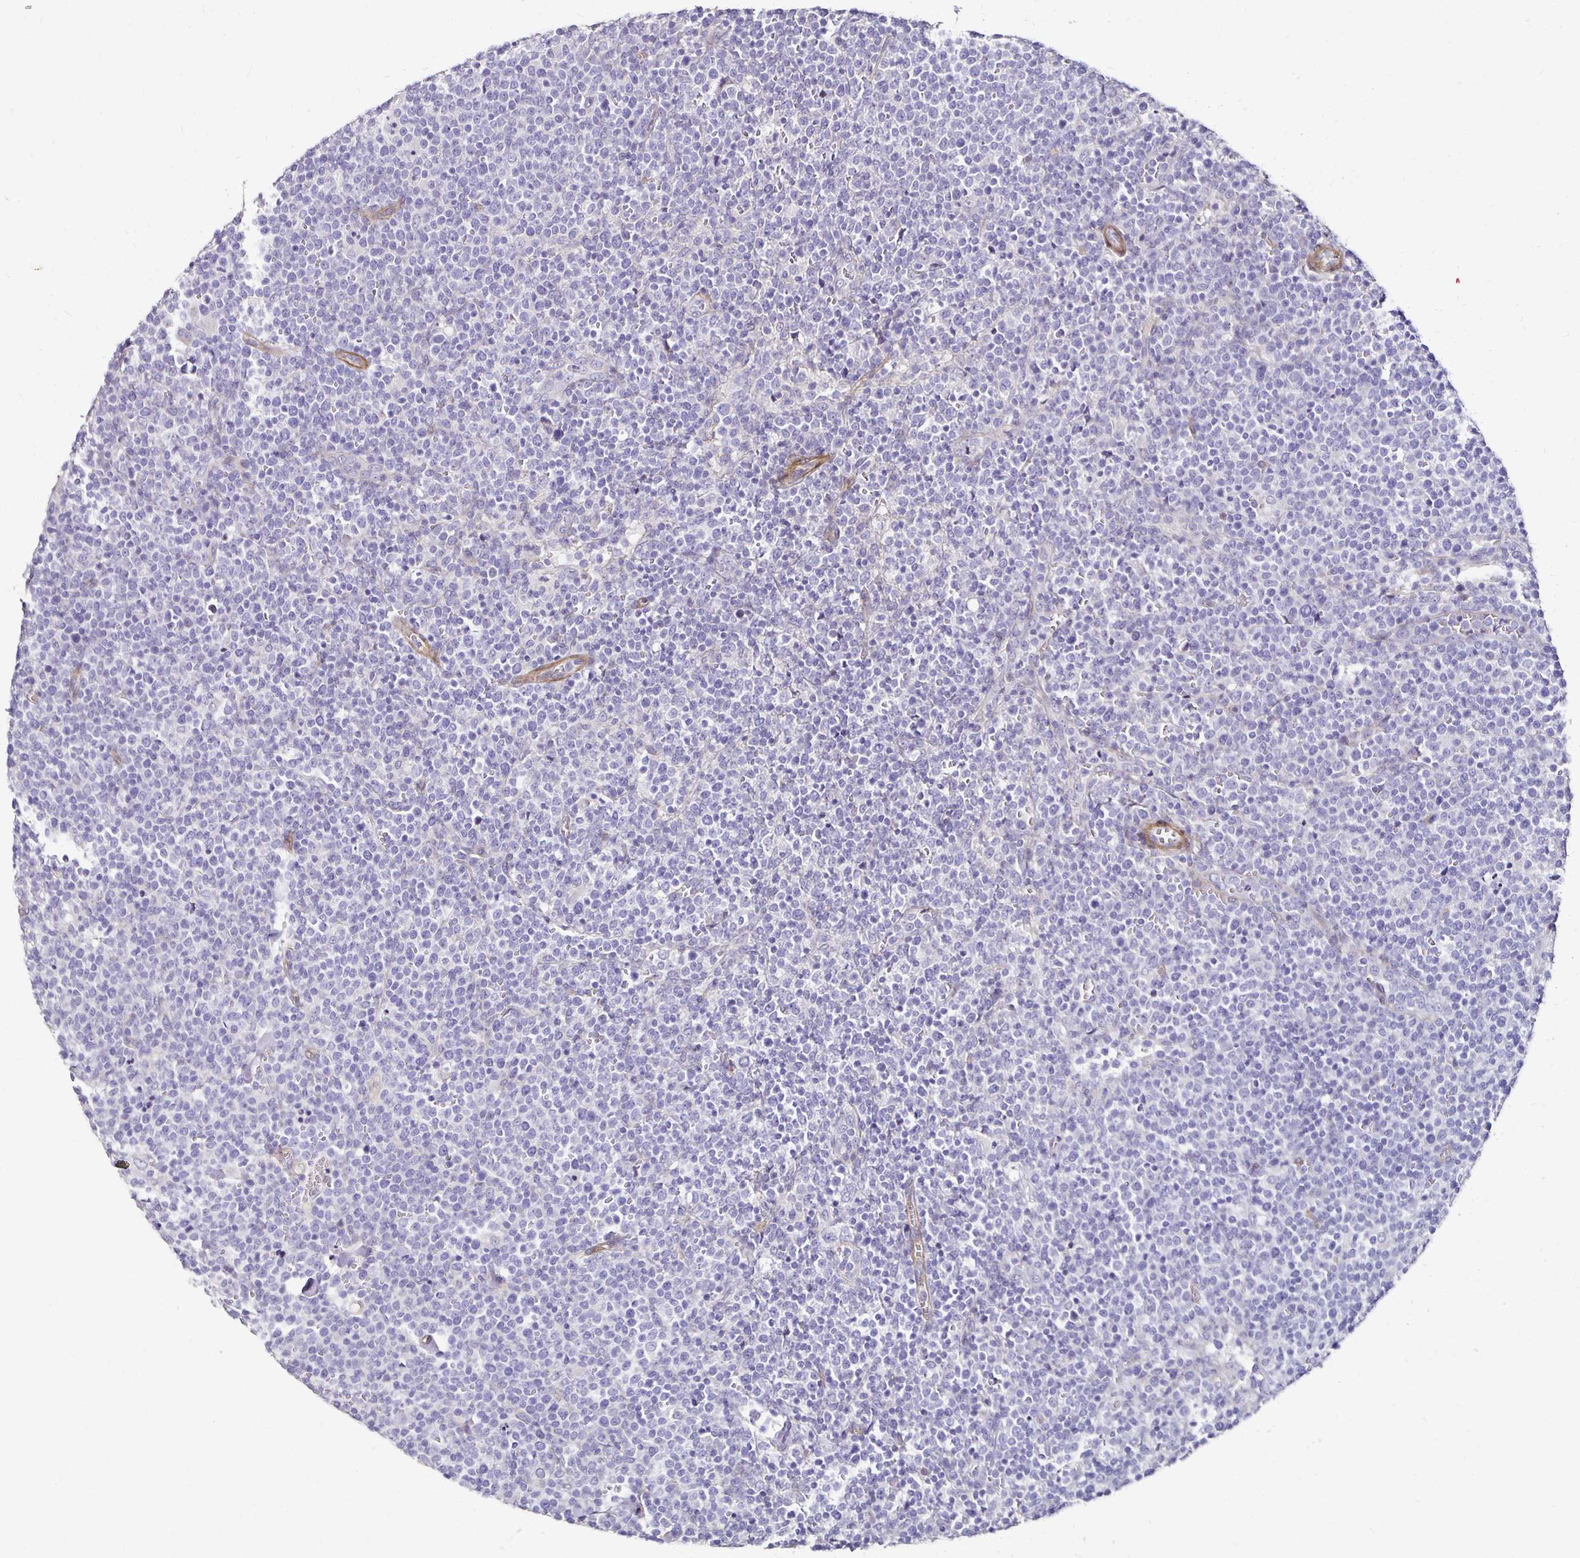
{"staining": {"intensity": "negative", "quantity": "none", "location": "none"}, "tissue": "lymphoma", "cell_type": "Tumor cells", "image_type": "cancer", "snomed": [{"axis": "morphology", "description": "Malignant lymphoma, non-Hodgkin's type, High grade"}, {"axis": "topography", "description": "Lymph node"}], "caption": "Tumor cells show no significant protein expression in high-grade malignant lymphoma, non-Hodgkin's type.", "gene": "ITGB1", "patient": {"sex": "male", "age": 61}}